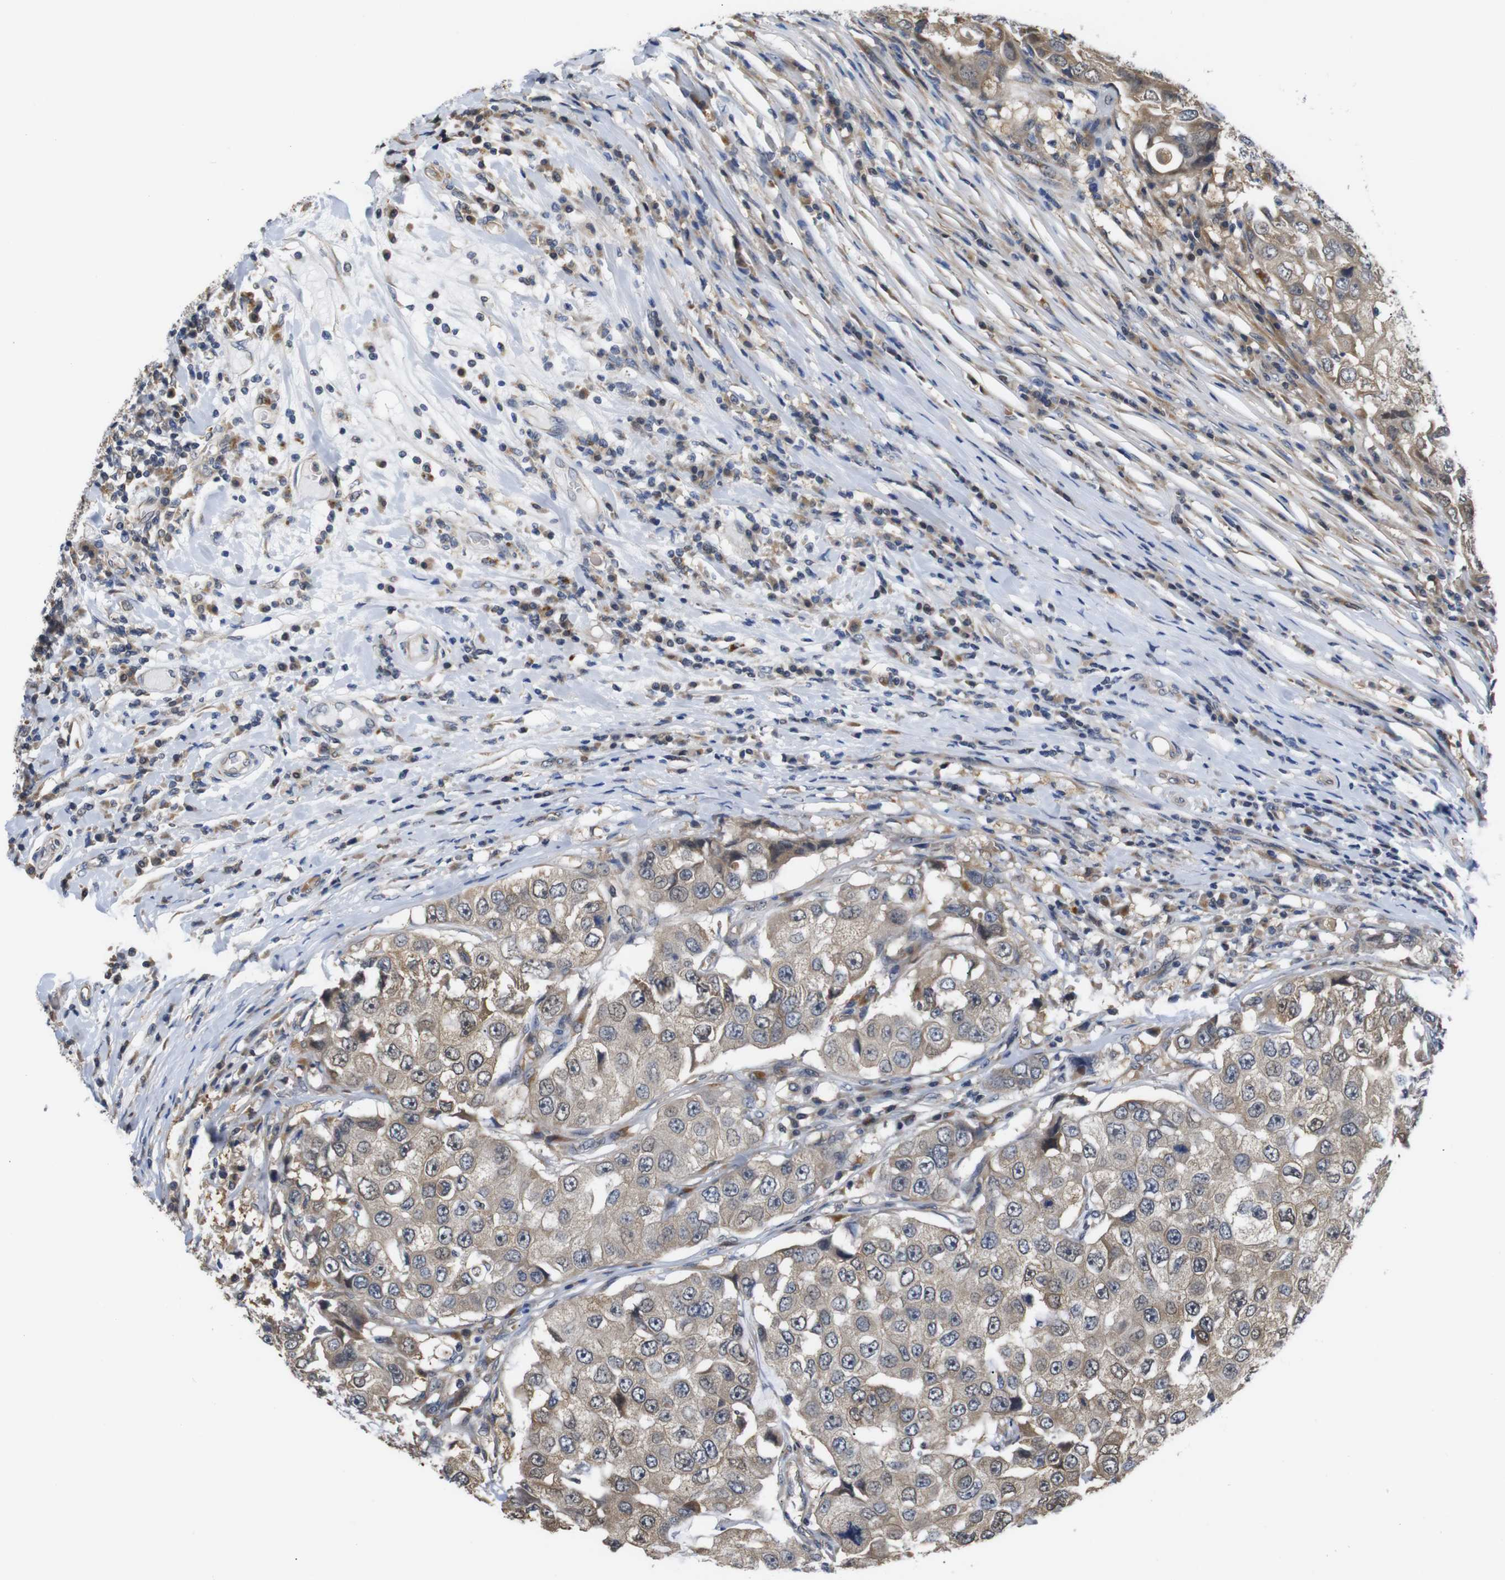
{"staining": {"intensity": "weak", "quantity": ">75%", "location": "cytoplasmic/membranous"}, "tissue": "breast cancer", "cell_type": "Tumor cells", "image_type": "cancer", "snomed": [{"axis": "morphology", "description": "Duct carcinoma"}, {"axis": "topography", "description": "Breast"}], "caption": "Intraductal carcinoma (breast) was stained to show a protein in brown. There is low levels of weak cytoplasmic/membranous expression in about >75% of tumor cells. (Brightfield microscopy of DAB IHC at high magnification).", "gene": "DDR1", "patient": {"sex": "female", "age": 27}}